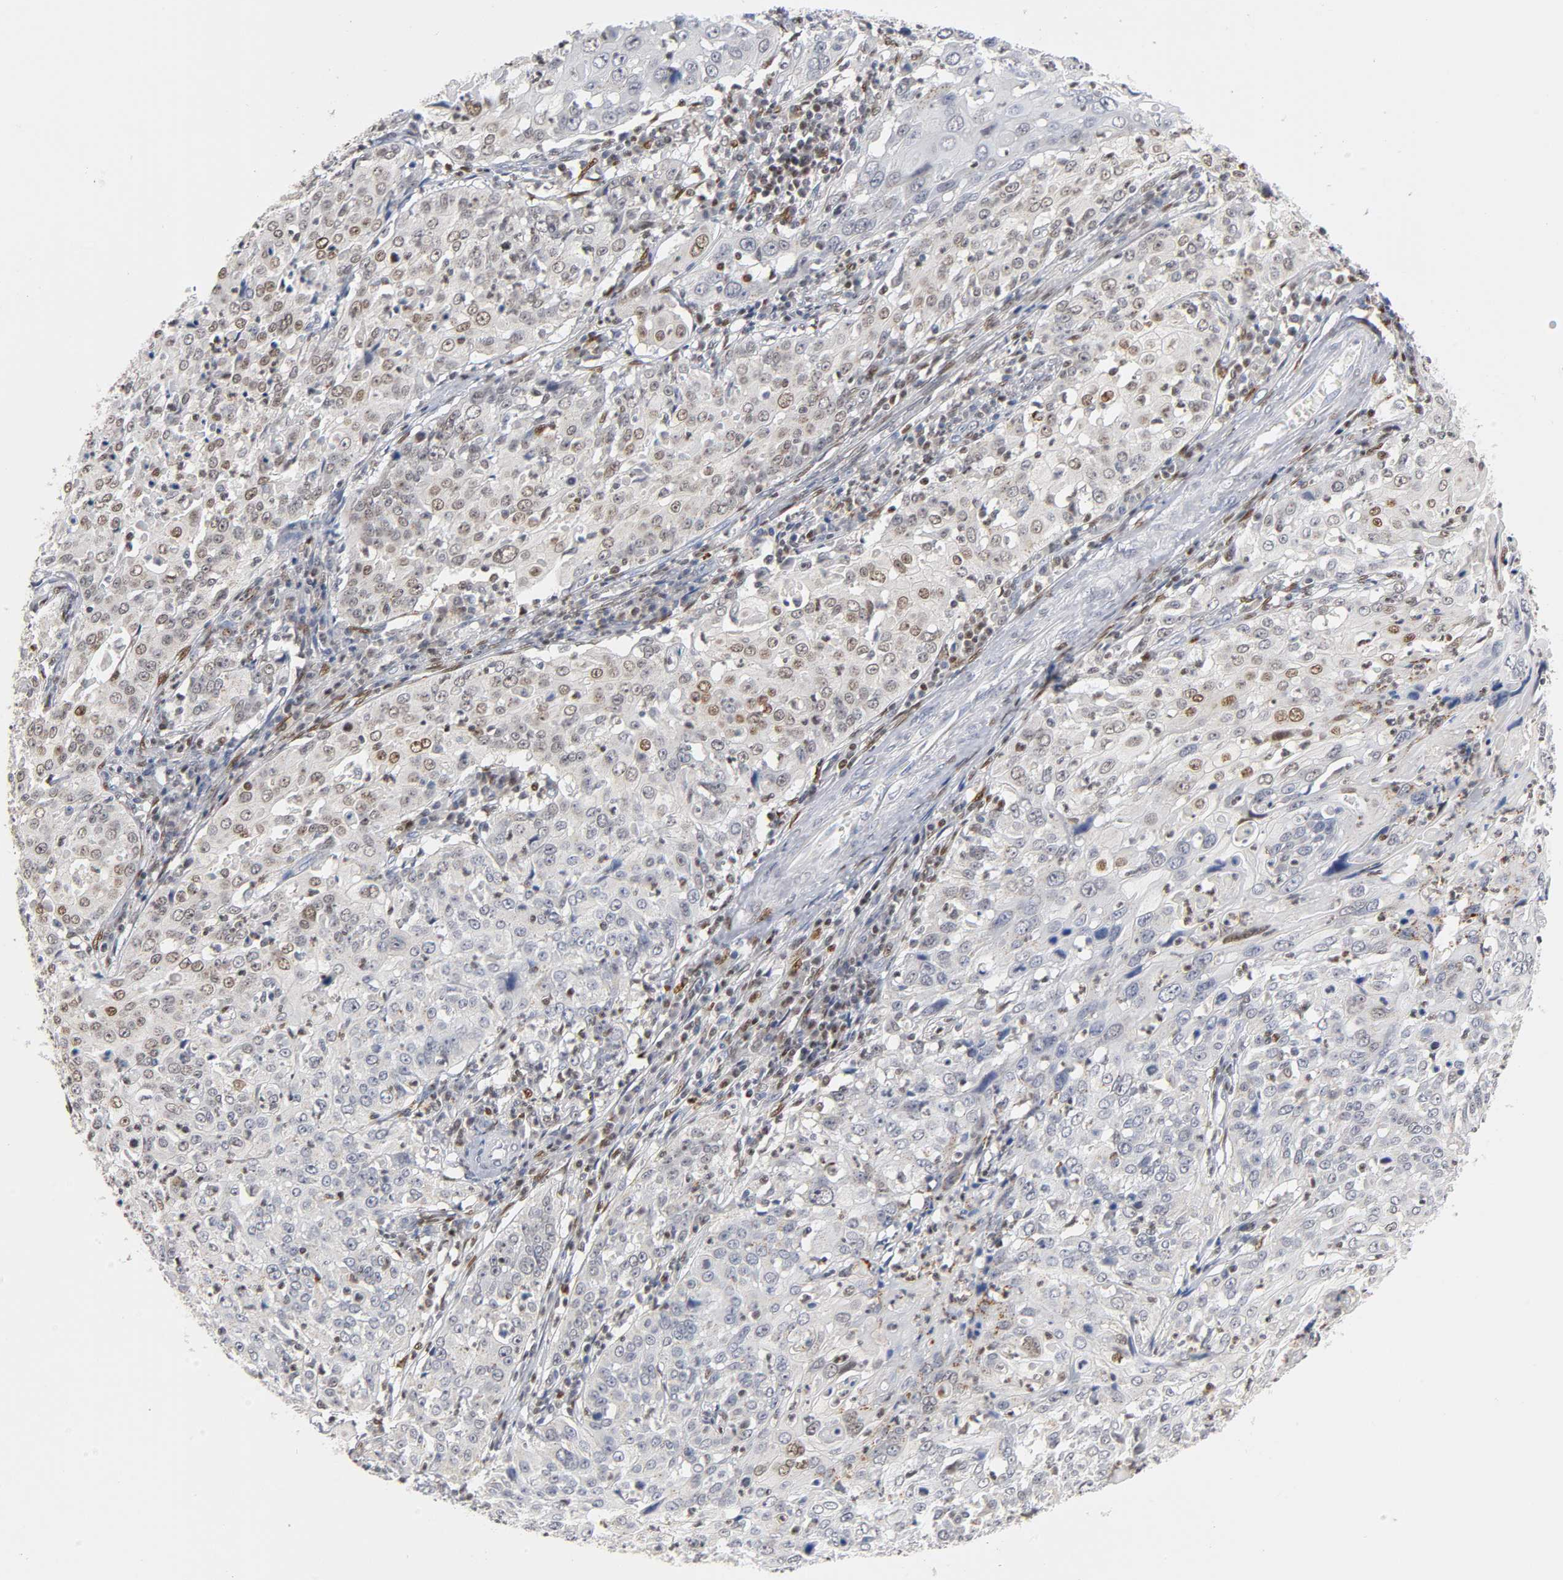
{"staining": {"intensity": "weak", "quantity": "<25%", "location": "nuclear"}, "tissue": "cervical cancer", "cell_type": "Tumor cells", "image_type": "cancer", "snomed": [{"axis": "morphology", "description": "Squamous cell carcinoma, NOS"}, {"axis": "topography", "description": "Cervix"}], "caption": "Immunohistochemistry (IHC) micrograph of neoplastic tissue: cervical squamous cell carcinoma stained with DAB (3,3'-diaminobenzidine) shows no significant protein positivity in tumor cells.", "gene": "RUNX1", "patient": {"sex": "female", "age": 39}}